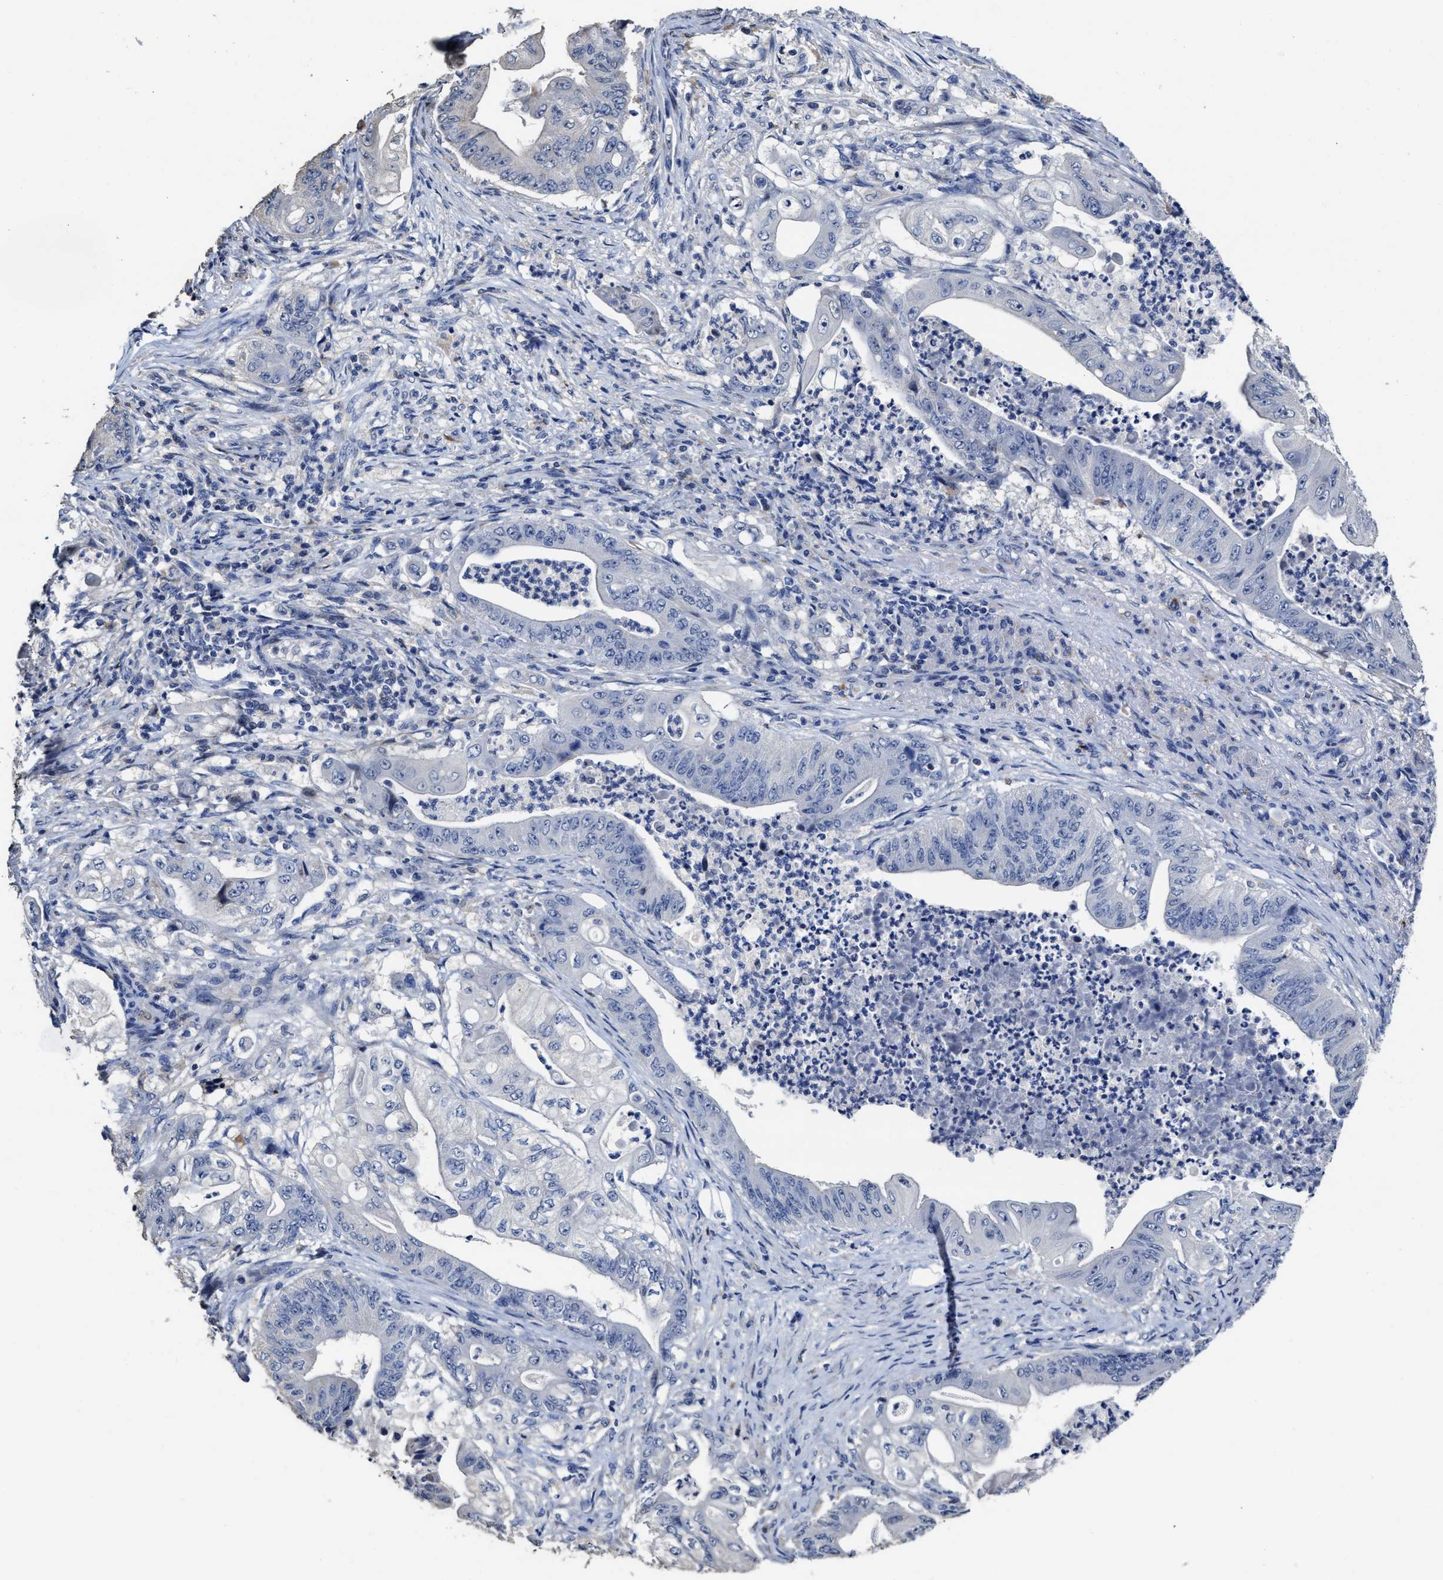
{"staining": {"intensity": "negative", "quantity": "none", "location": "none"}, "tissue": "stomach cancer", "cell_type": "Tumor cells", "image_type": "cancer", "snomed": [{"axis": "morphology", "description": "Adenocarcinoma, NOS"}, {"axis": "topography", "description": "Stomach"}], "caption": "High power microscopy micrograph of an immunohistochemistry photomicrograph of stomach cancer (adenocarcinoma), revealing no significant positivity in tumor cells.", "gene": "ZFAT", "patient": {"sex": "female", "age": 73}}